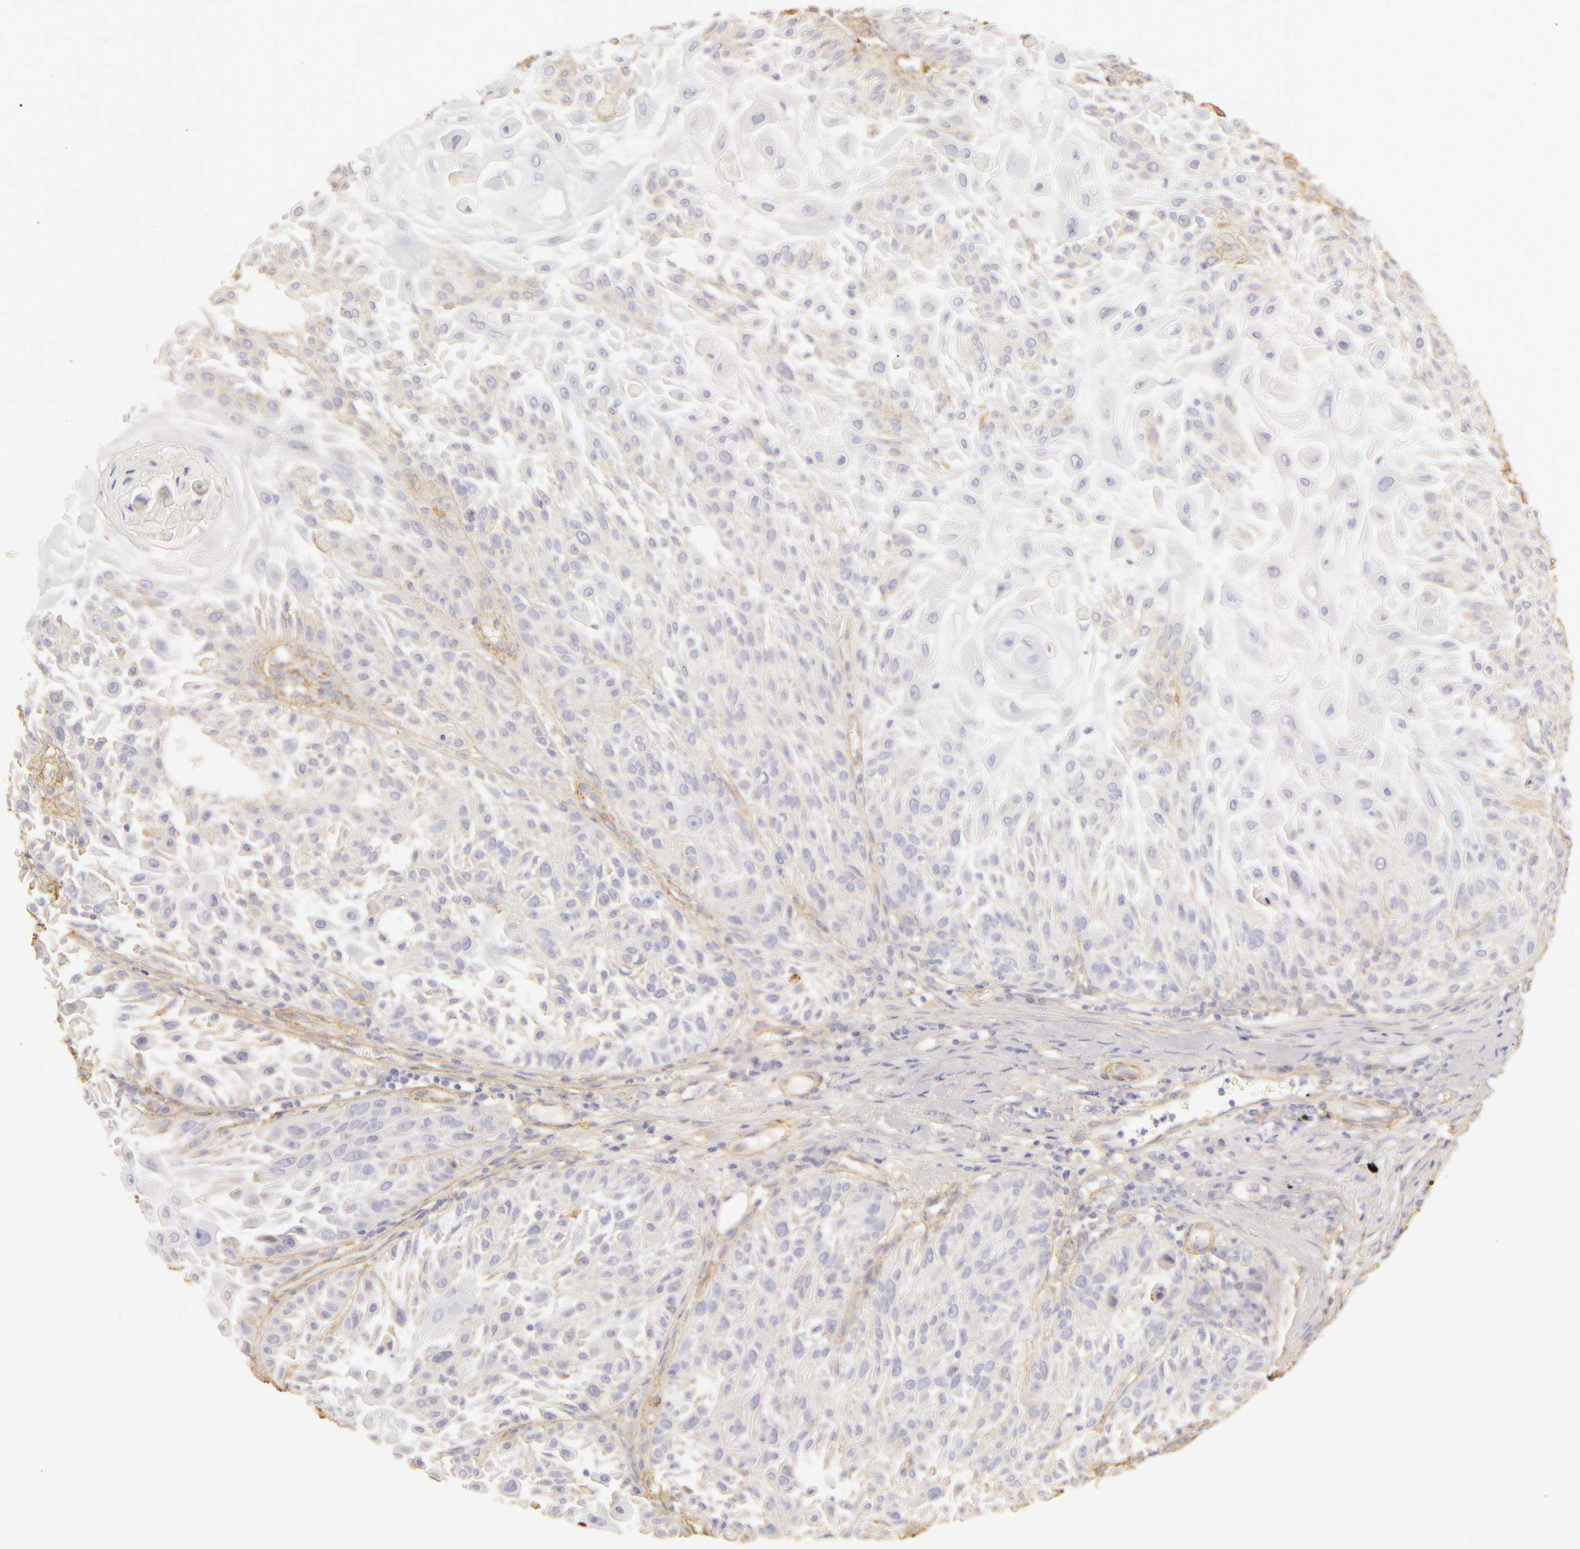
{"staining": {"intensity": "negative", "quantity": "none", "location": "none"}, "tissue": "skin cancer", "cell_type": "Tumor cells", "image_type": "cancer", "snomed": [{"axis": "morphology", "description": "Squamous cell carcinoma, NOS"}, {"axis": "topography", "description": "Skin"}], "caption": "The IHC histopathology image has no significant positivity in tumor cells of skin squamous cell carcinoma tissue.", "gene": "COL4A1", "patient": {"sex": "female", "age": 89}}